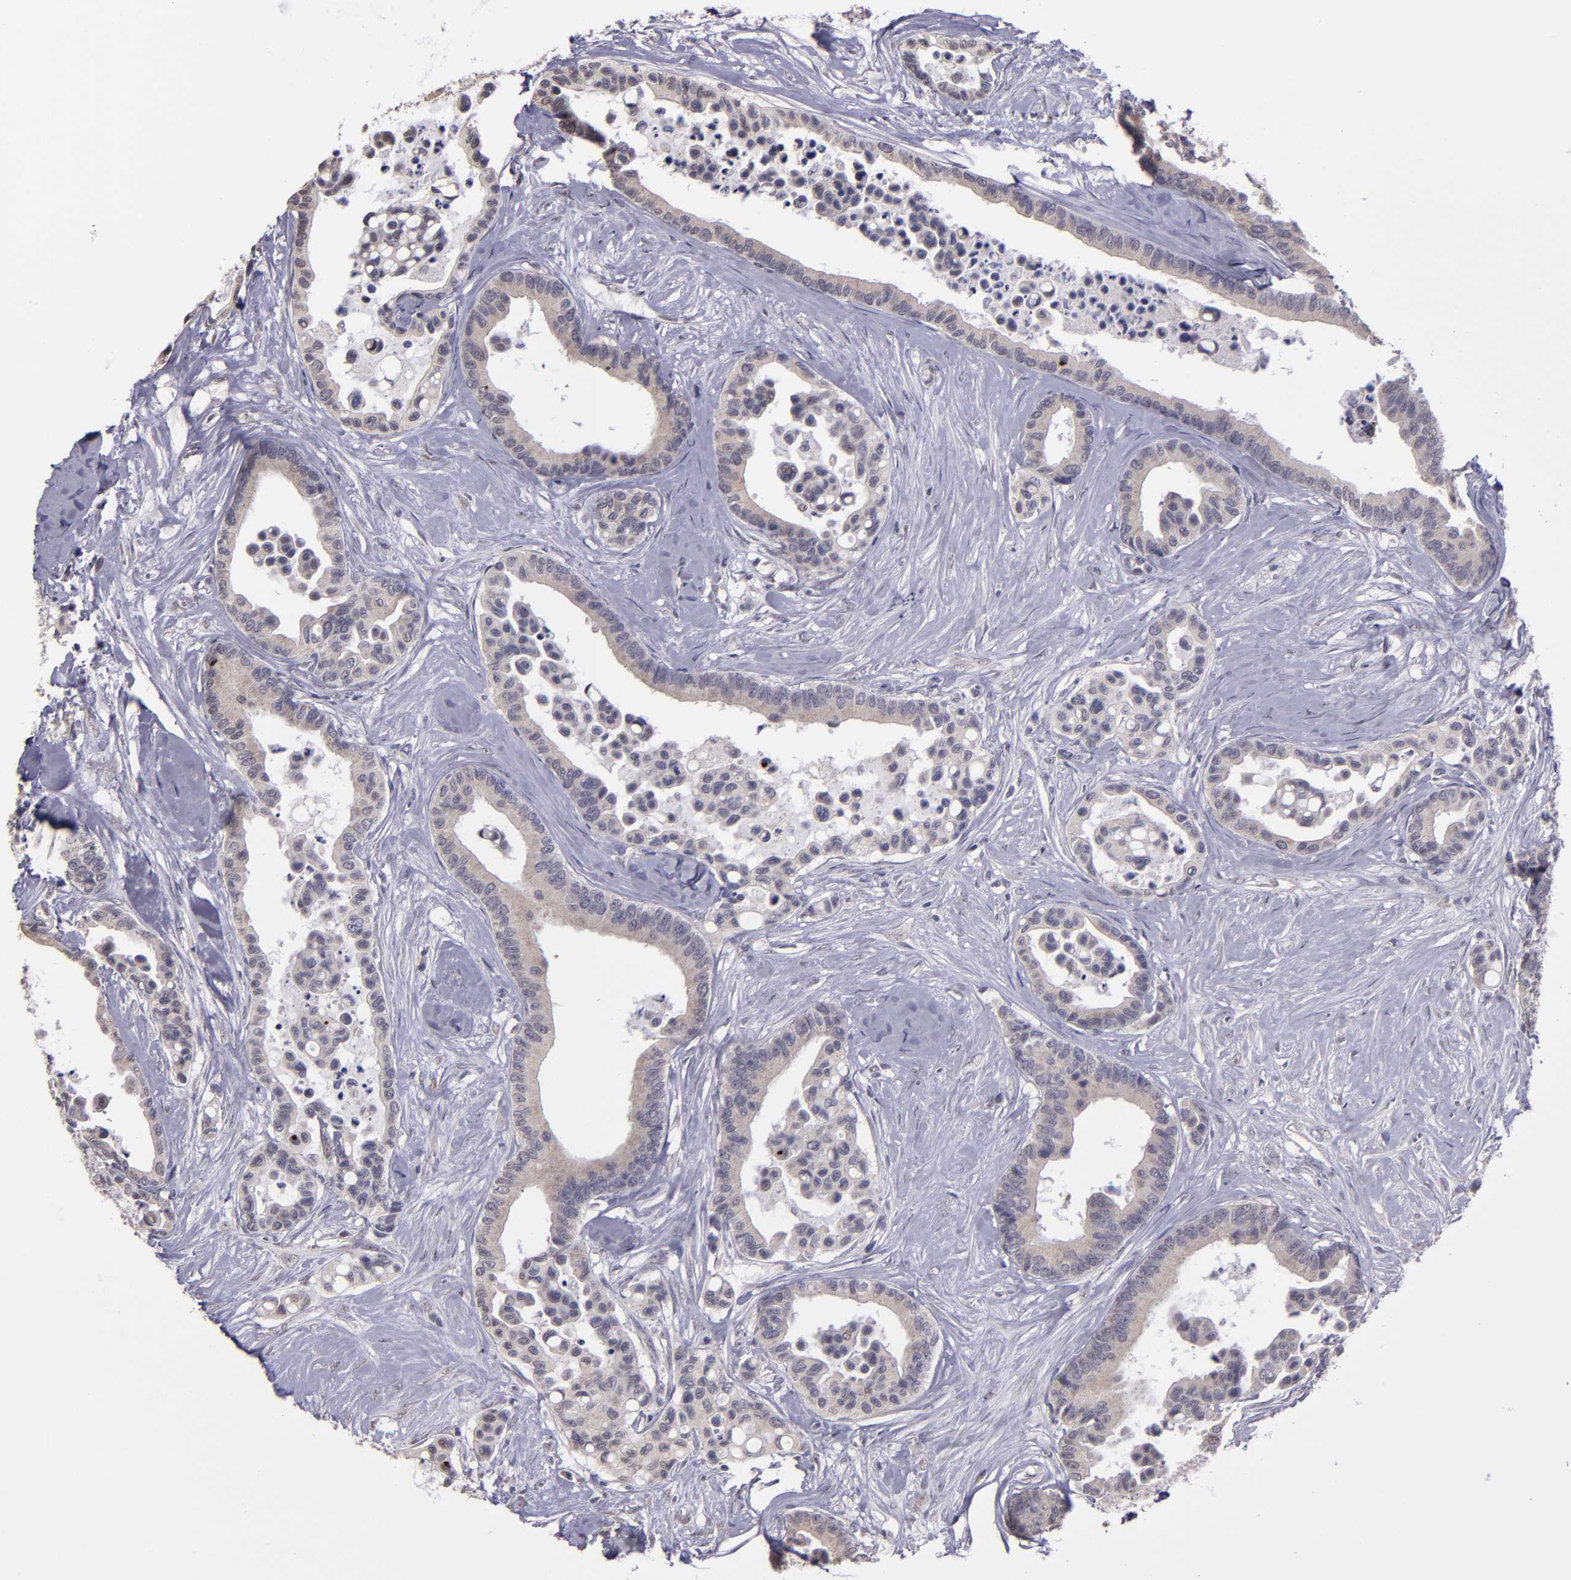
{"staining": {"intensity": "weak", "quantity": ">75%", "location": "cytoplasmic/membranous"}, "tissue": "colorectal cancer", "cell_type": "Tumor cells", "image_type": "cancer", "snomed": [{"axis": "morphology", "description": "Adenocarcinoma, NOS"}, {"axis": "topography", "description": "Colon"}], "caption": "Human colorectal cancer (adenocarcinoma) stained with a protein marker exhibits weak staining in tumor cells.", "gene": "NRXN3", "patient": {"sex": "male", "age": 82}}